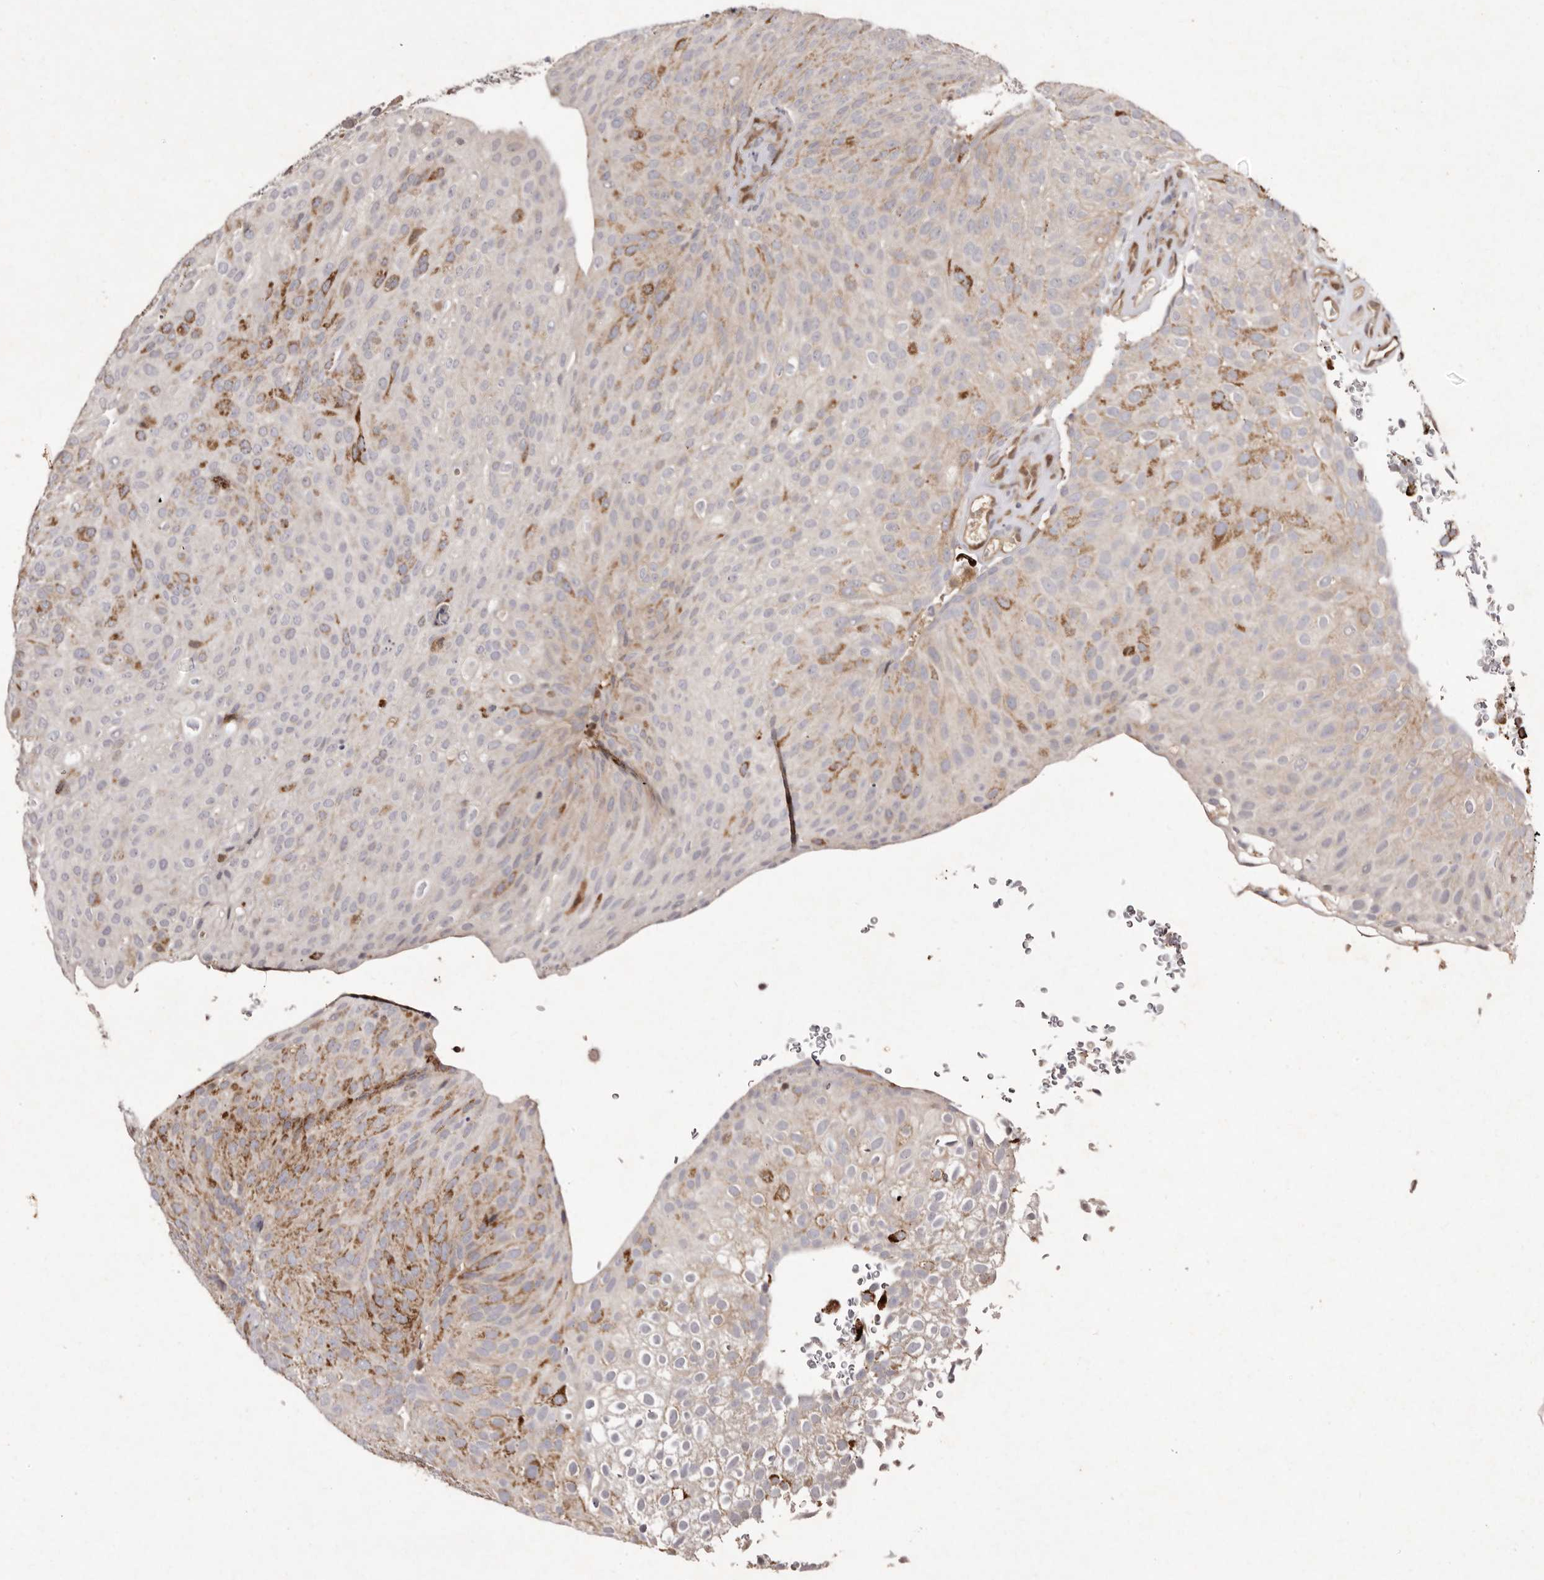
{"staining": {"intensity": "moderate", "quantity": "25%-75%", "location": "cytoplasmic/membranous"}, "tissue": "urothelial cancer", "cell_type": "Tumor cells", "image_type": "cancer", "snomed": [{"axis": "morphology", "description": "Urothelial carcinoma, Low grade"}, {"axis": "topography", "description": "Urinary bladder"}], "caption": "Urothelial cancer stained with a protein marker reveals moderate staining in tumor cells.", "gene": "GIMAP4", "patient": {"sex": "male", "age": 78}}